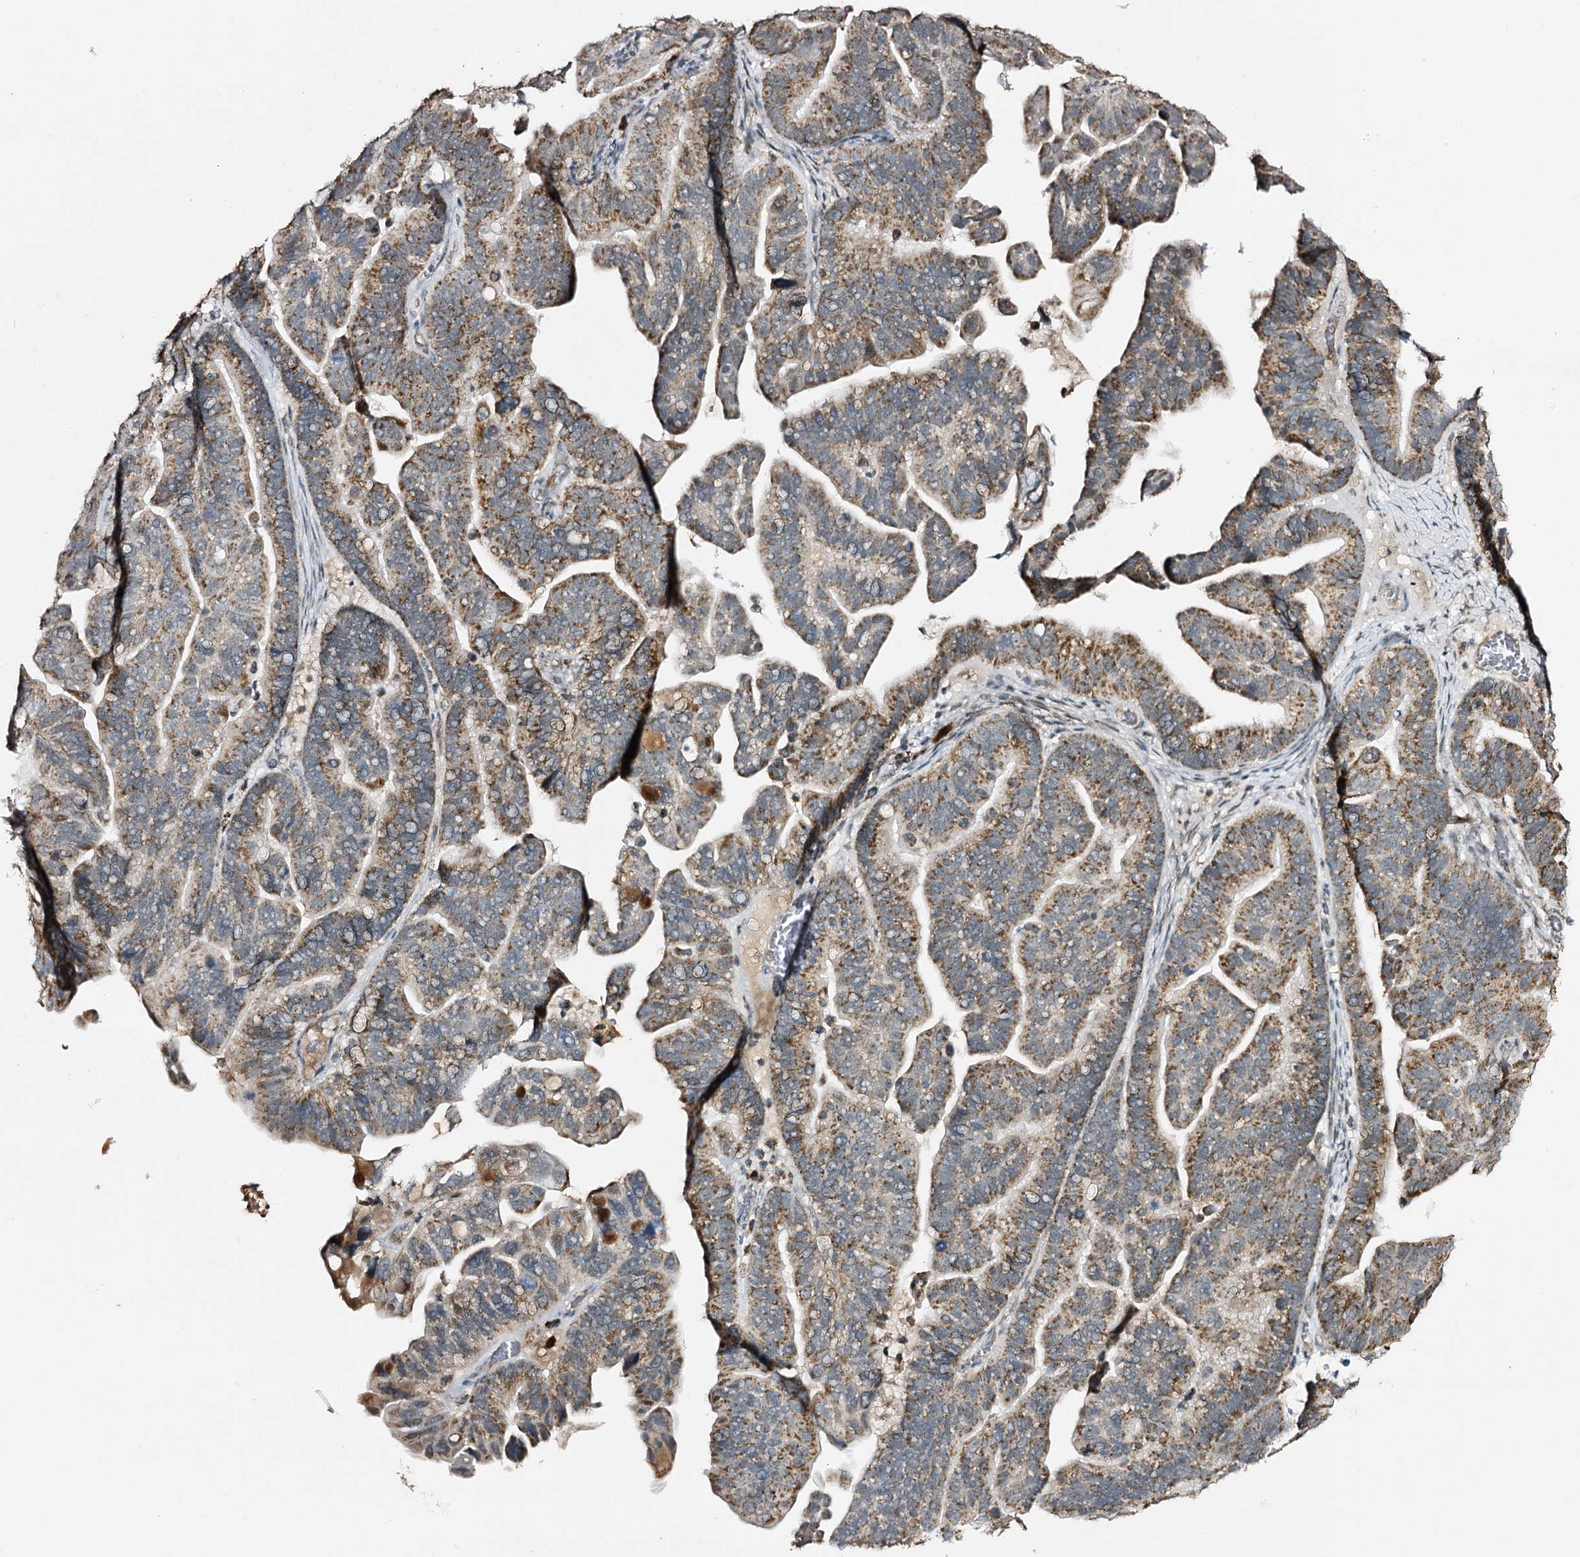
{"staining": {"intensity": "moderate", "quantity": ">75%", "location": "cytoplasmic/membranous"}, "tissue": "ovarian cancer", "cell_type": "Tumor cells", "image_type": "cancer", "snomed": [{"axis": "morphology", "description": "Cystadenocarcinoma, serous, NOS"}, {"axis": "topography", "description": "Ovary"}], "caption": "IHC (DAB (3,3'-diaminobenzidine)) staining of ovarian serous cystadenocarcinoma demonstrates moderate cytoplasmic/membranous protein positivity in approximately >75% of tumor cells.", "gene": "CBR4", "patient": {"sex": "female", "age": 56}}